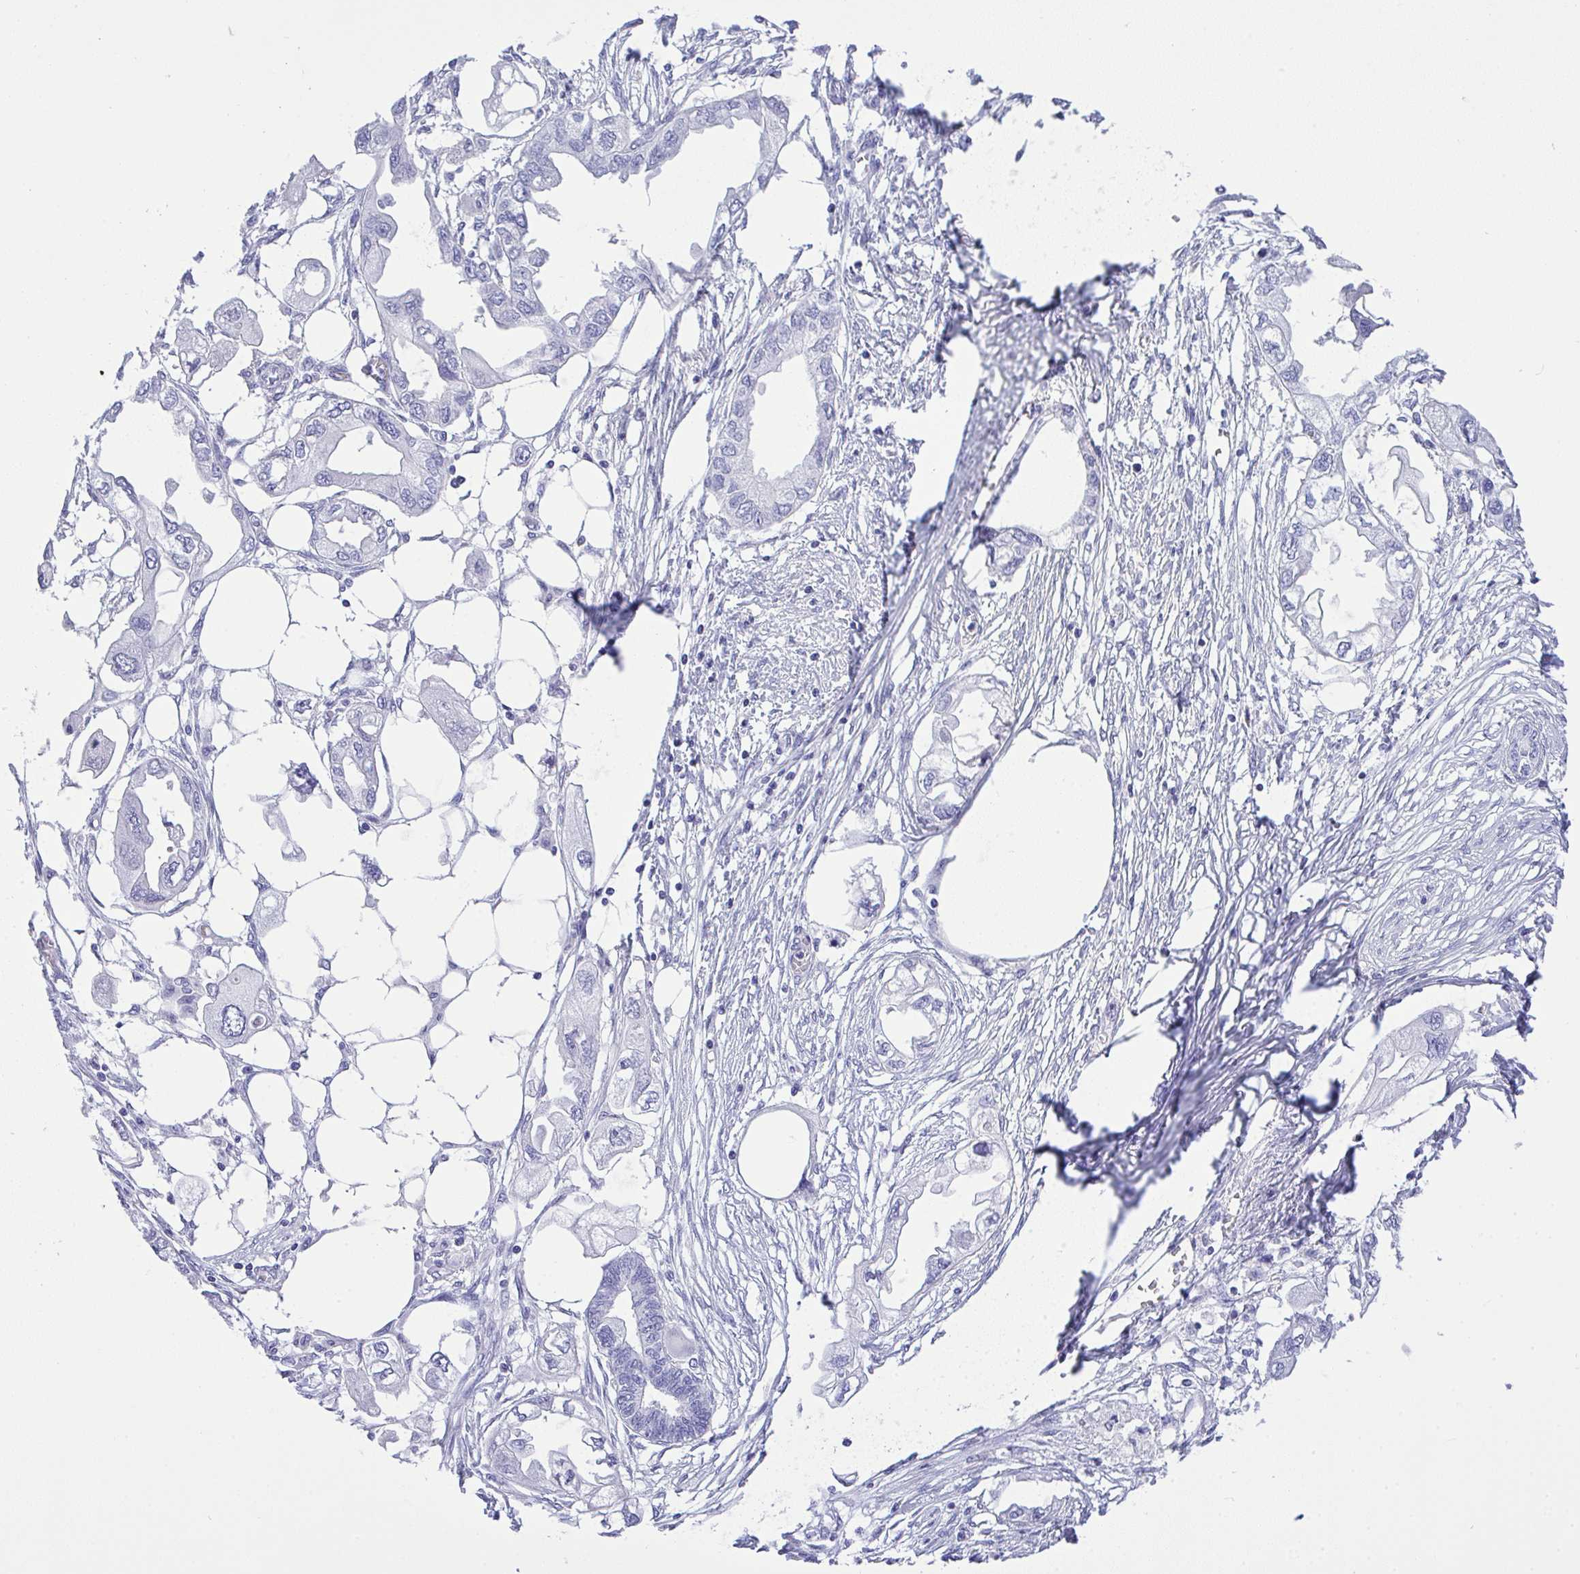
{"staining": {"intensity": "negative", "quantity": "none", "location": "none"}, "tissue": "endometrial cancer", "cell_type": "Tumor cells", "image_type": "cancer", "snomed": [{"axis": "morphology", "description": "Adenocarcinoma, NOS"}, {"axis": "morphology", "description": "Adenocarcinoma, metastatic, NOS"}, {"axis": "topography", "description": "Adipose tissue"}, {"axis": "topography", "description": "Endometrium"}], "caption": "This is a histopathology image of IHC staining of endometrial metastatic adenocarcinoma, which shows no positivity in tumor cells.", "gene": "AKR1D1", "patient": {"sex": "female", "age": 67}}